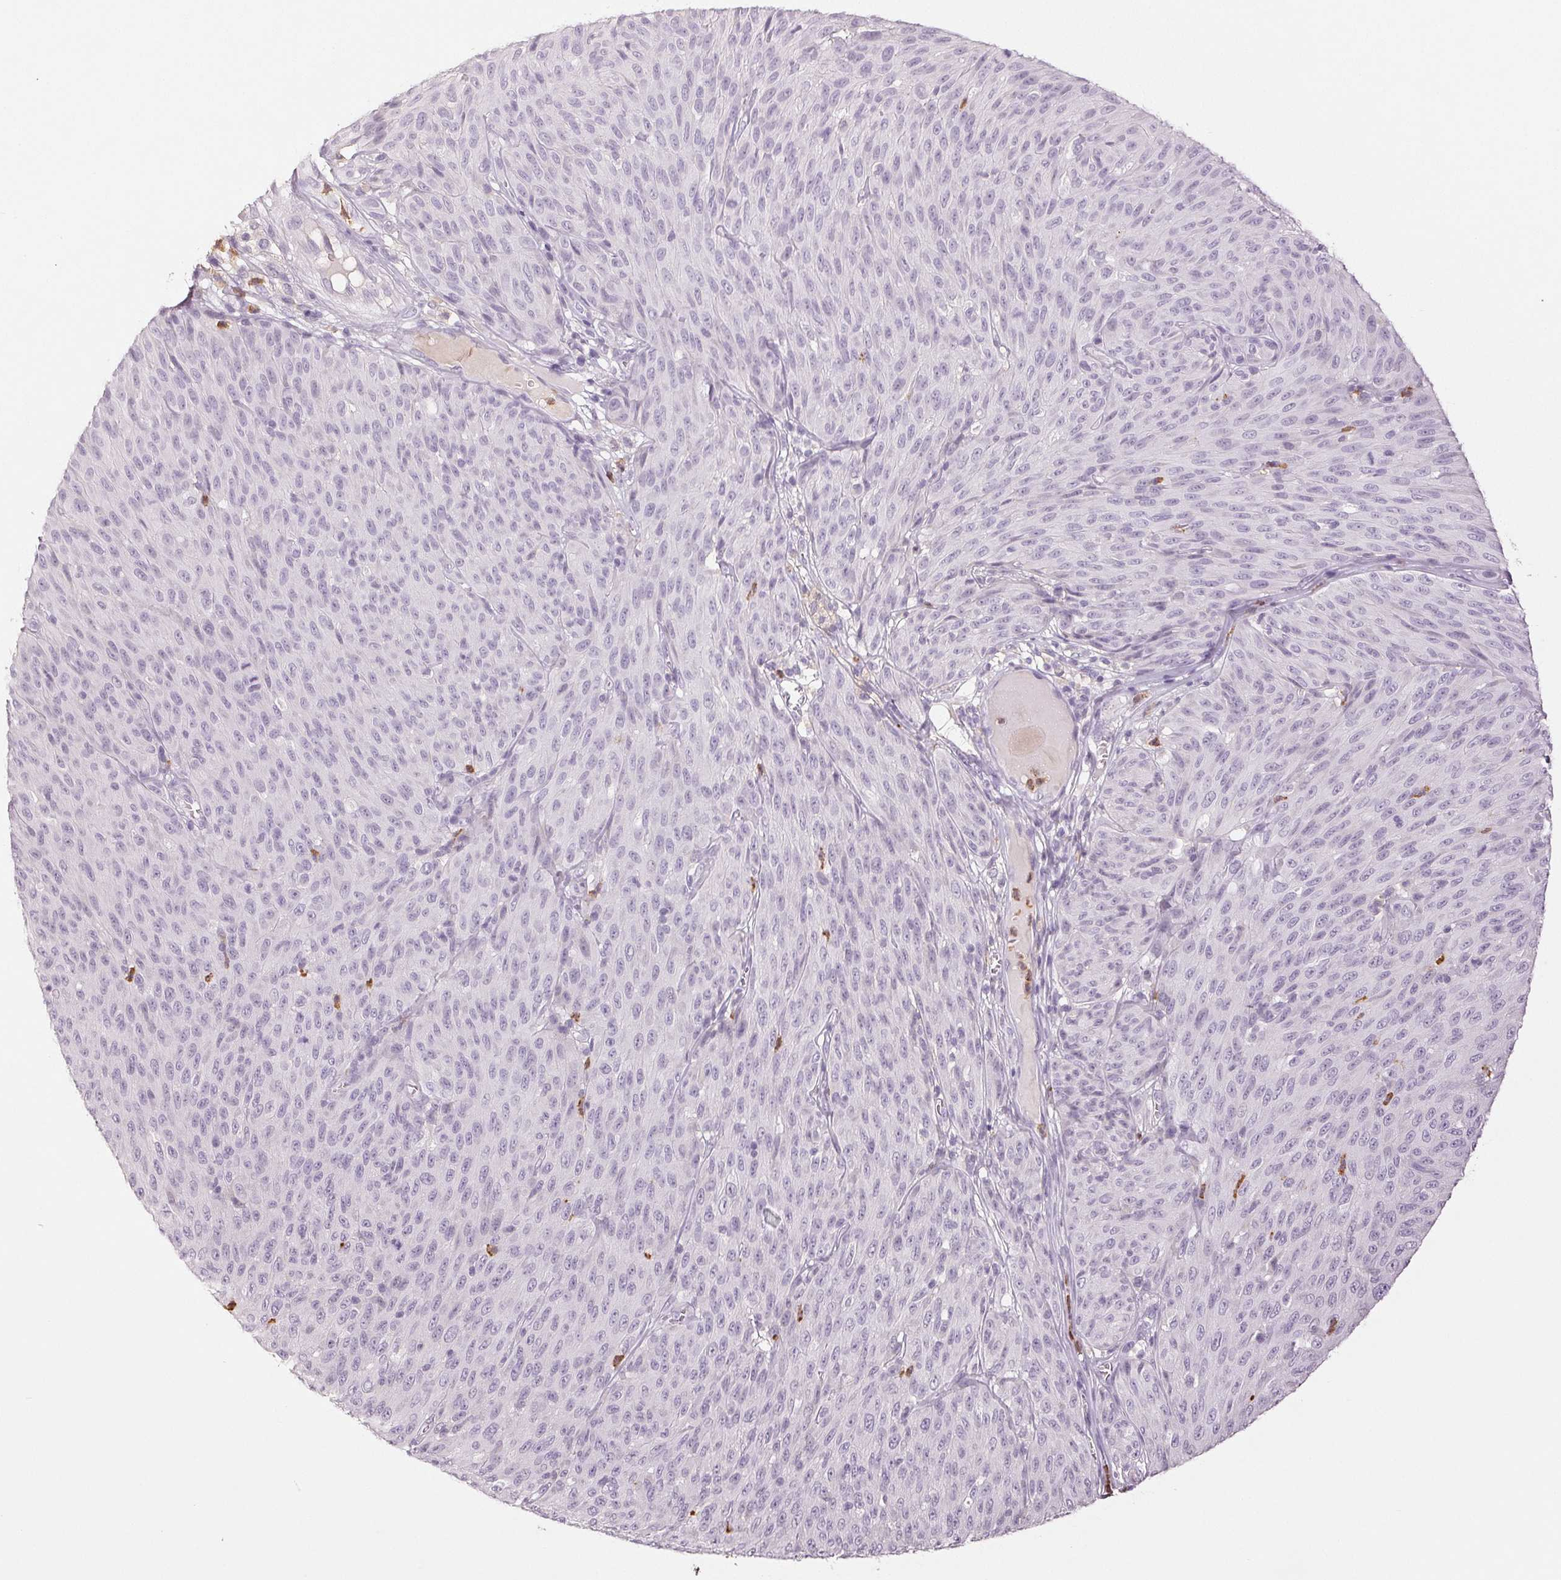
{"staining": {"intensity": "negative", "quantity": "none", "location": "none"}, "tissue": "melanoma", "cell_type": "Tumor cells", "image_type": "cancer", "snomed": [{"axis": "morphology", "description": "Malignant melanoma, NOS"}, {"axis": "topography", "description": "Skin"}], "caption": "Immunohistochemistry micrograph of neoplastic tissue: human melanoma stained with DAB shows no significant protein positivity in tumor cells.", "gene": "LTF", "patient": {"sex": "male", "age": 85}}